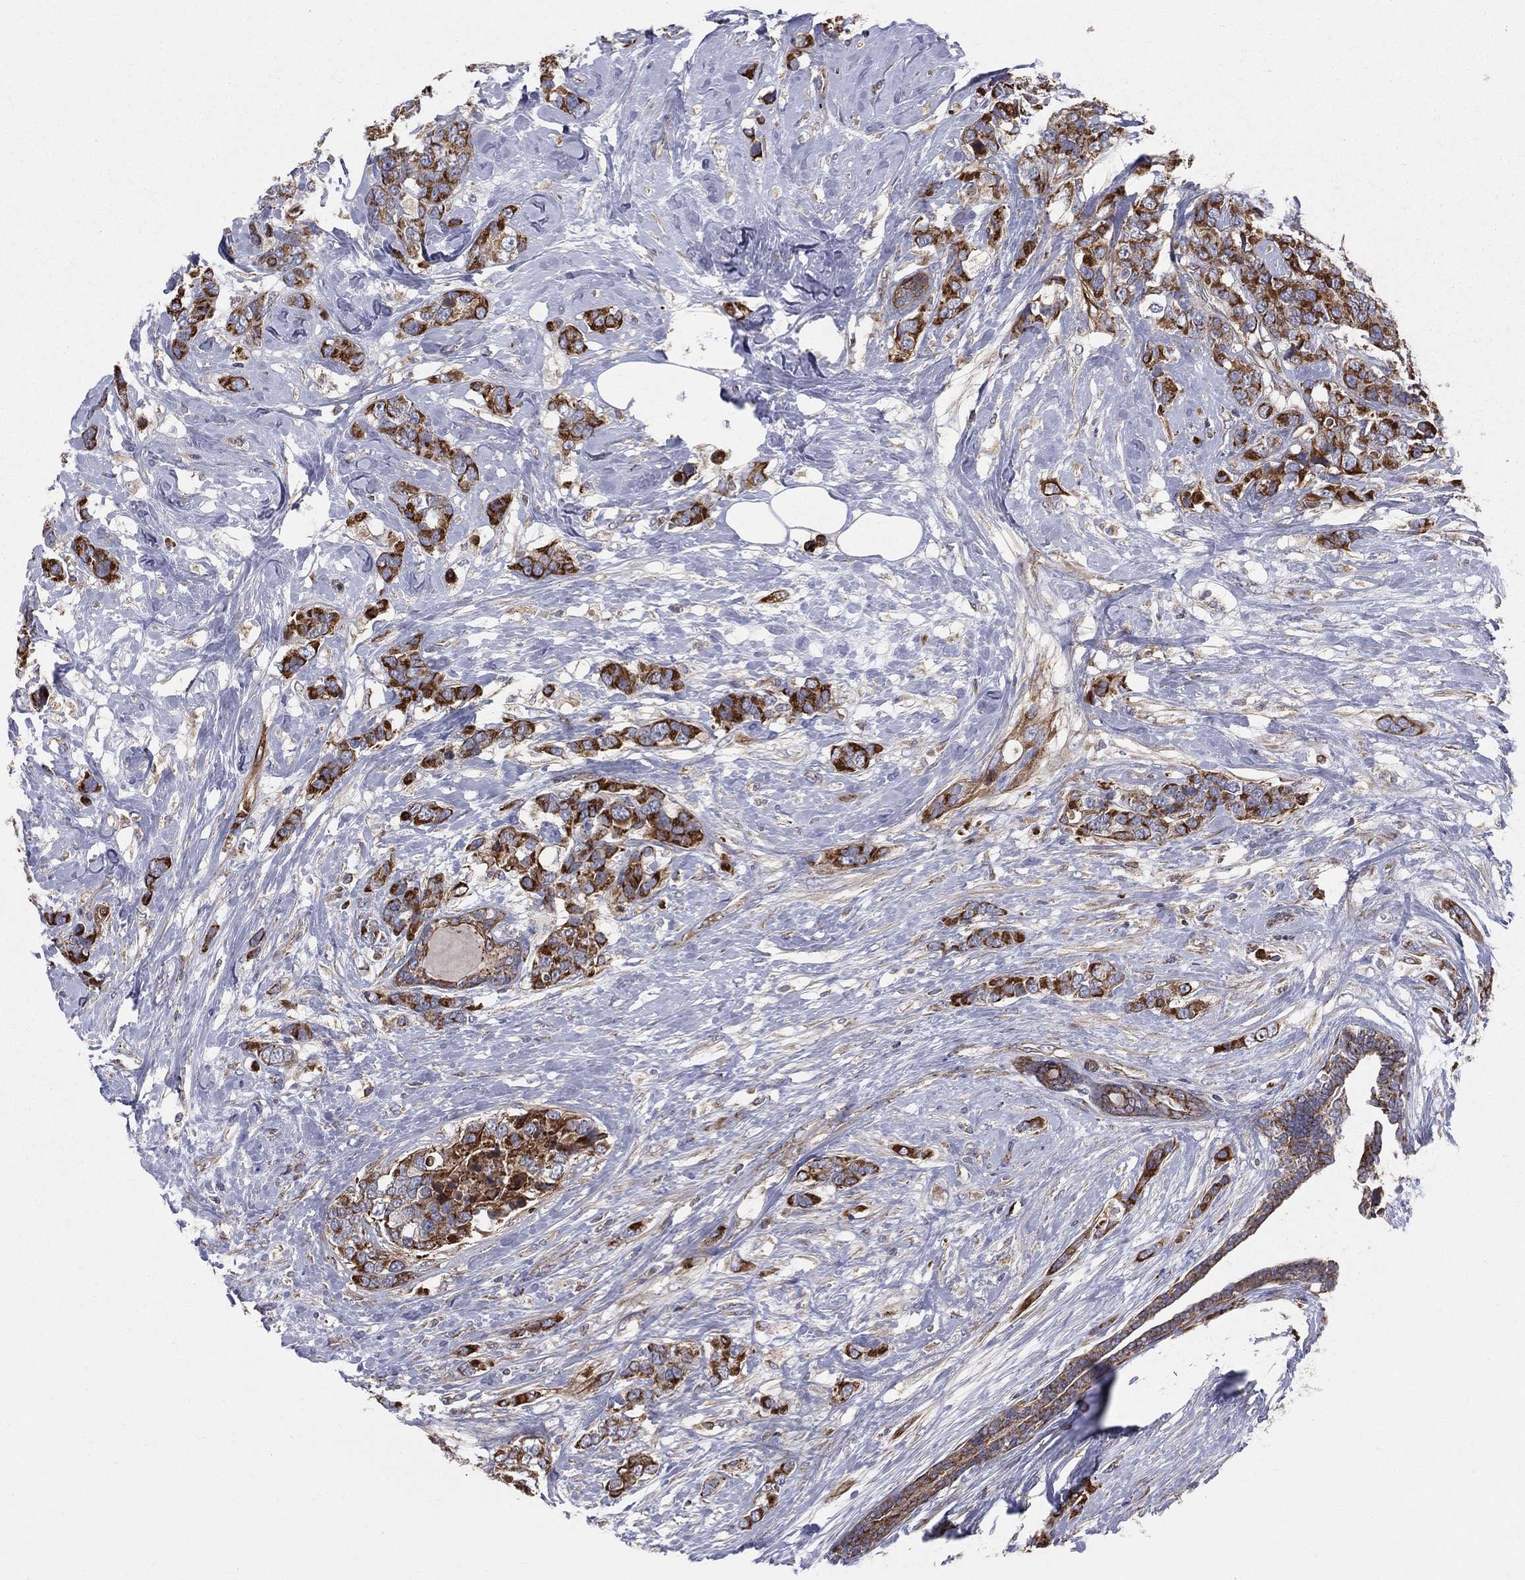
{"staining": {"intensity": "strong", "quantity": ">75%", "location": "cytoplasmic/membranous"}, "tissue": "breast cancer", "cell_type": "Tumor cells", "image_type": "cancer", "snomed": [{"axis": "morphology", "description": "Lobular carcinoma"}, {"axis": "topography", "description": "Breast"}], "caption": "Breast cancer (lobular carcinoma) stained for a protein (brown) displays strong cytoplasmic/membranous positive expression in approximately >75% of tumor cells.", "gene": "MIX23", "patient": {"sex": "female", "age": 59}}